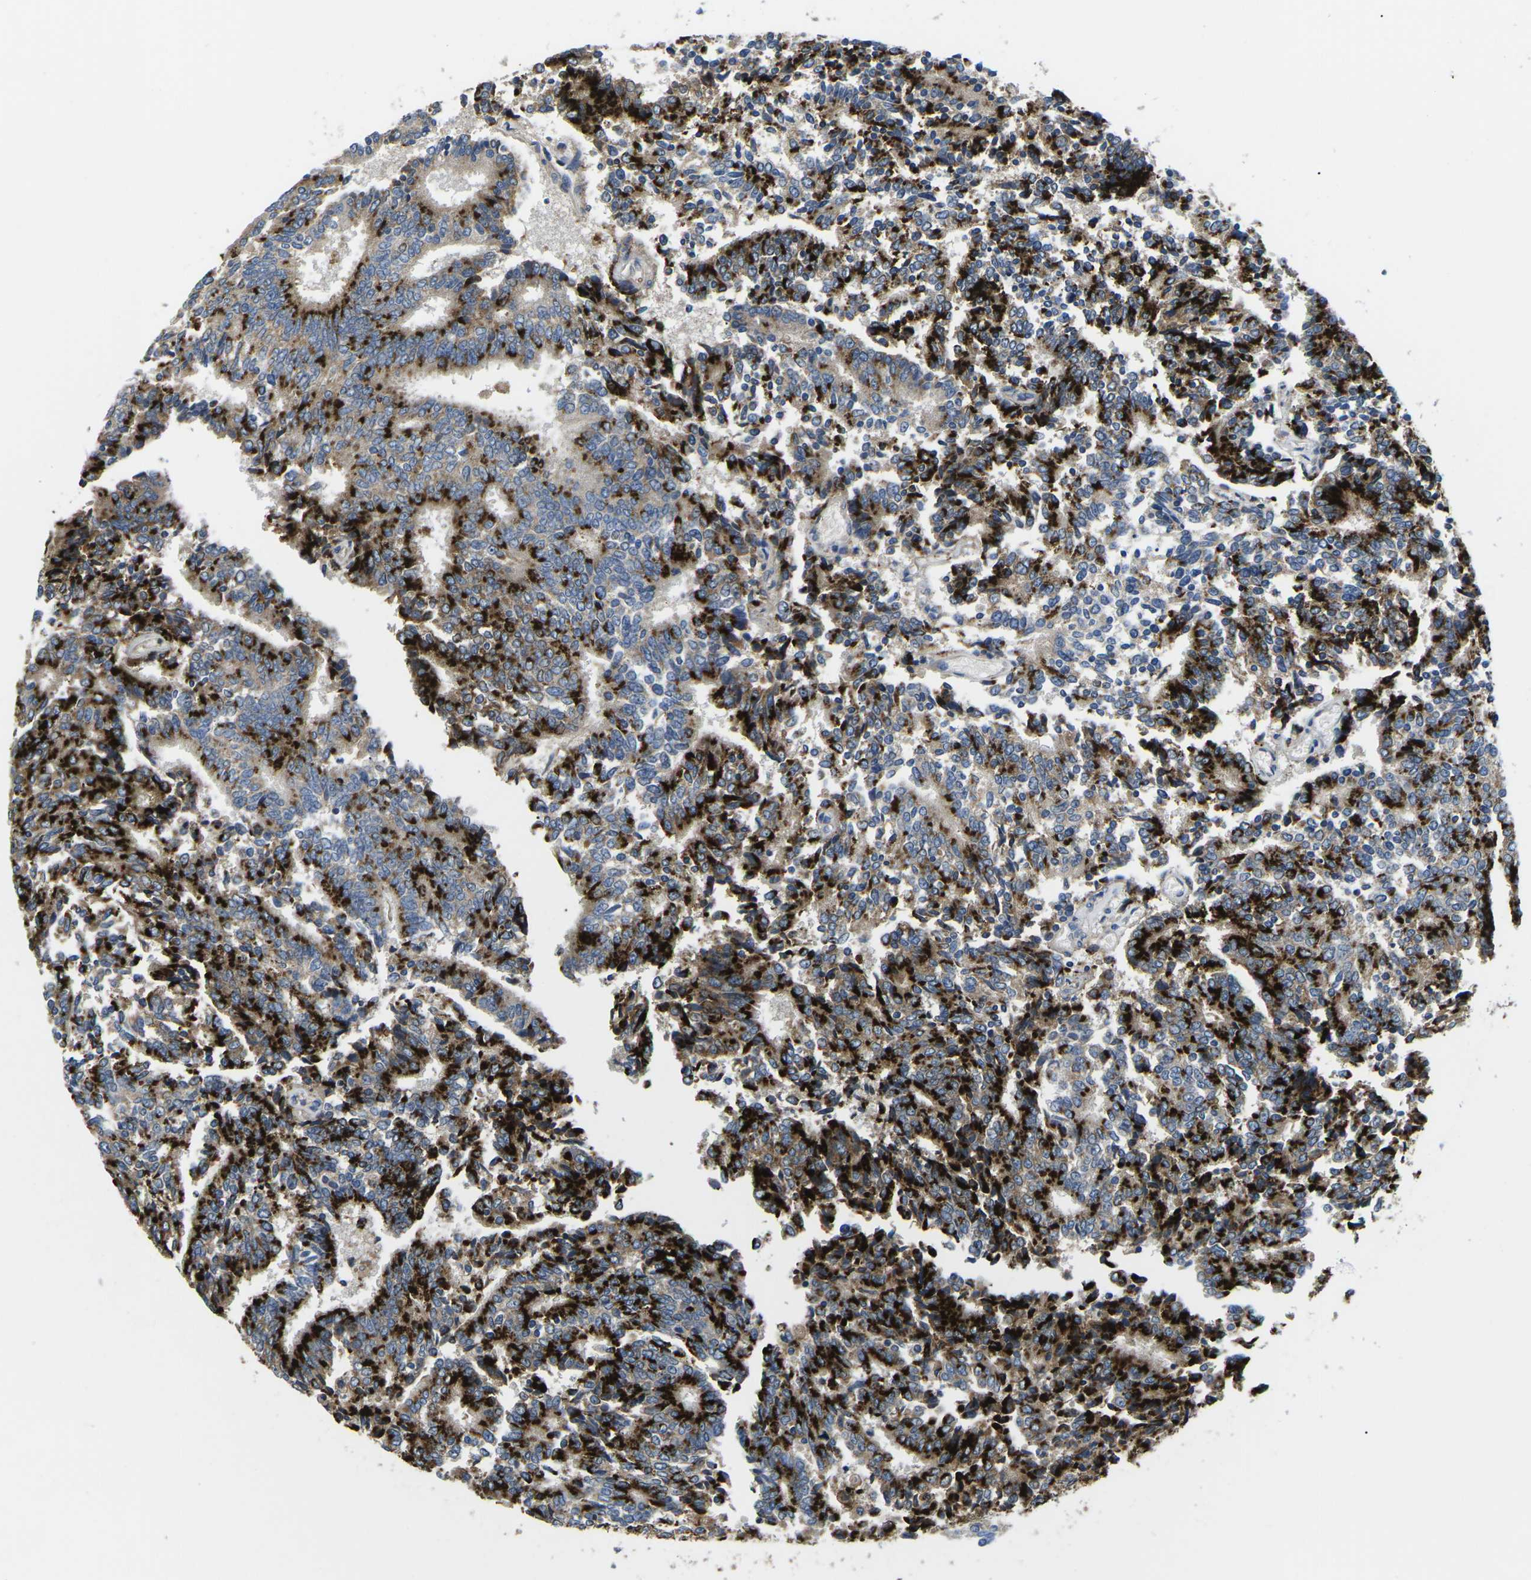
{"staining": {"intensity": "strong", "quantity": "25%-75%", "location": "cytoplasmic/membranous"}, "tissue": "prostate cancer", "cell_type": "Tumor cells", "image_type": "cancer", "snomed": [{"axis": "morphology", "description": "Normal tissue, NOS"}, {"axis": "morphology", "description": "Adenocarcinoma, High grade"}, {"axis": "topography", "description": "Prostate"}, {"axis": "topography", "description": "Seminal veicle"}], "caption": "Brown immunohistochemical staining in human prostate cancer displays strong cytoplasmic/membranous staining in about 25%-75% of tumor cells.", "gene": "TMEFF2", "patient": {"sex": "male", "age": 55}}